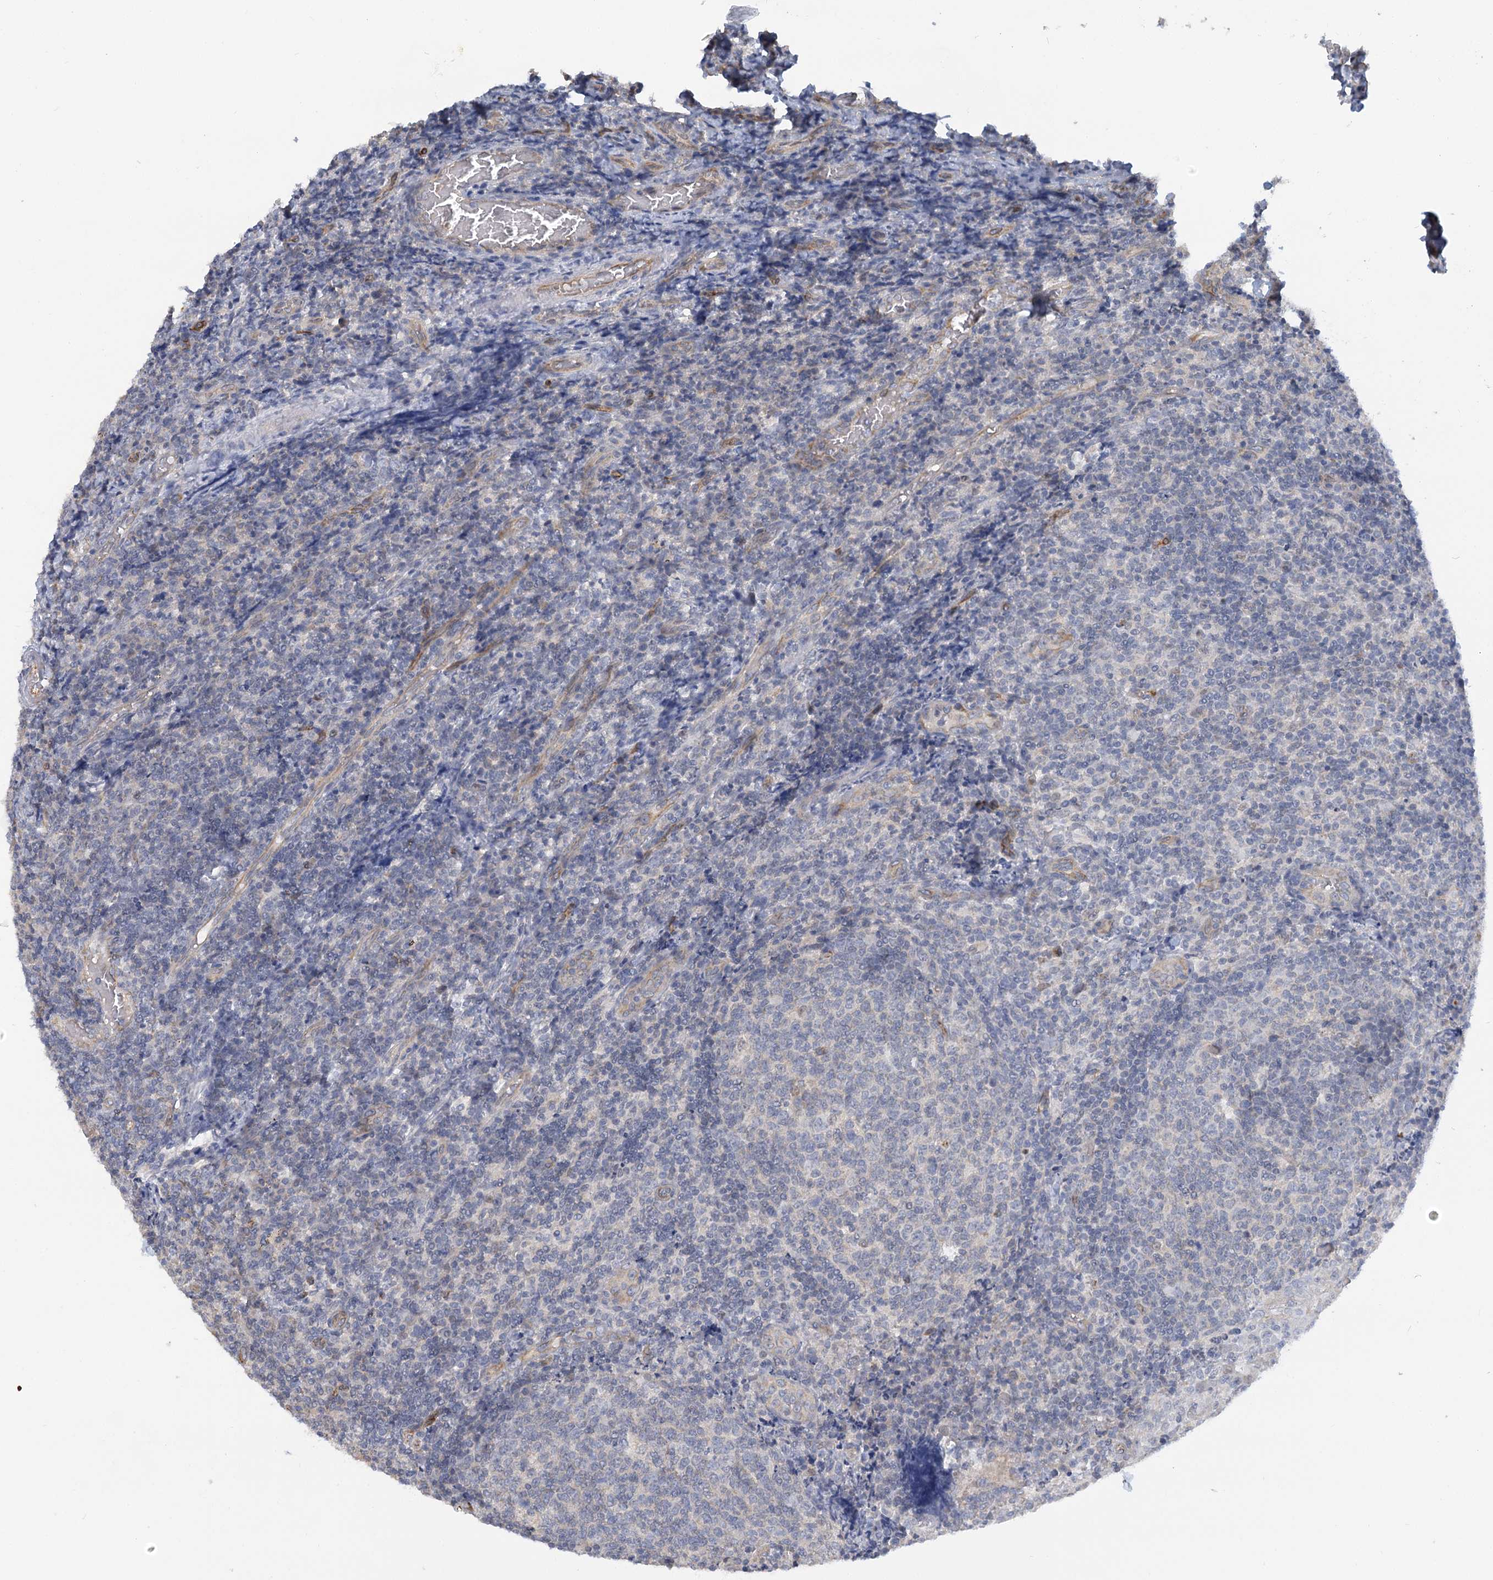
{"staining": {"intensity": "negative", "quantity": "none", "location": "none"}, "tissue": "tonsil", "cell_type": "Germinal center cells", "image_type": "normal", "snomed": [{"axis": "morphology", "description": "Normal tissue, NOS"}, {"axis": "topography", "description": "Tonsil"}], "caption": "This photomicrograph is of normal tonsil stained with IHC to label a protein in brown with the nuclei are counter-stained blue. There is no positivity in germinal center cells.", "gene": "NELL2", "patient": {"sex": "female", "age": 19}}